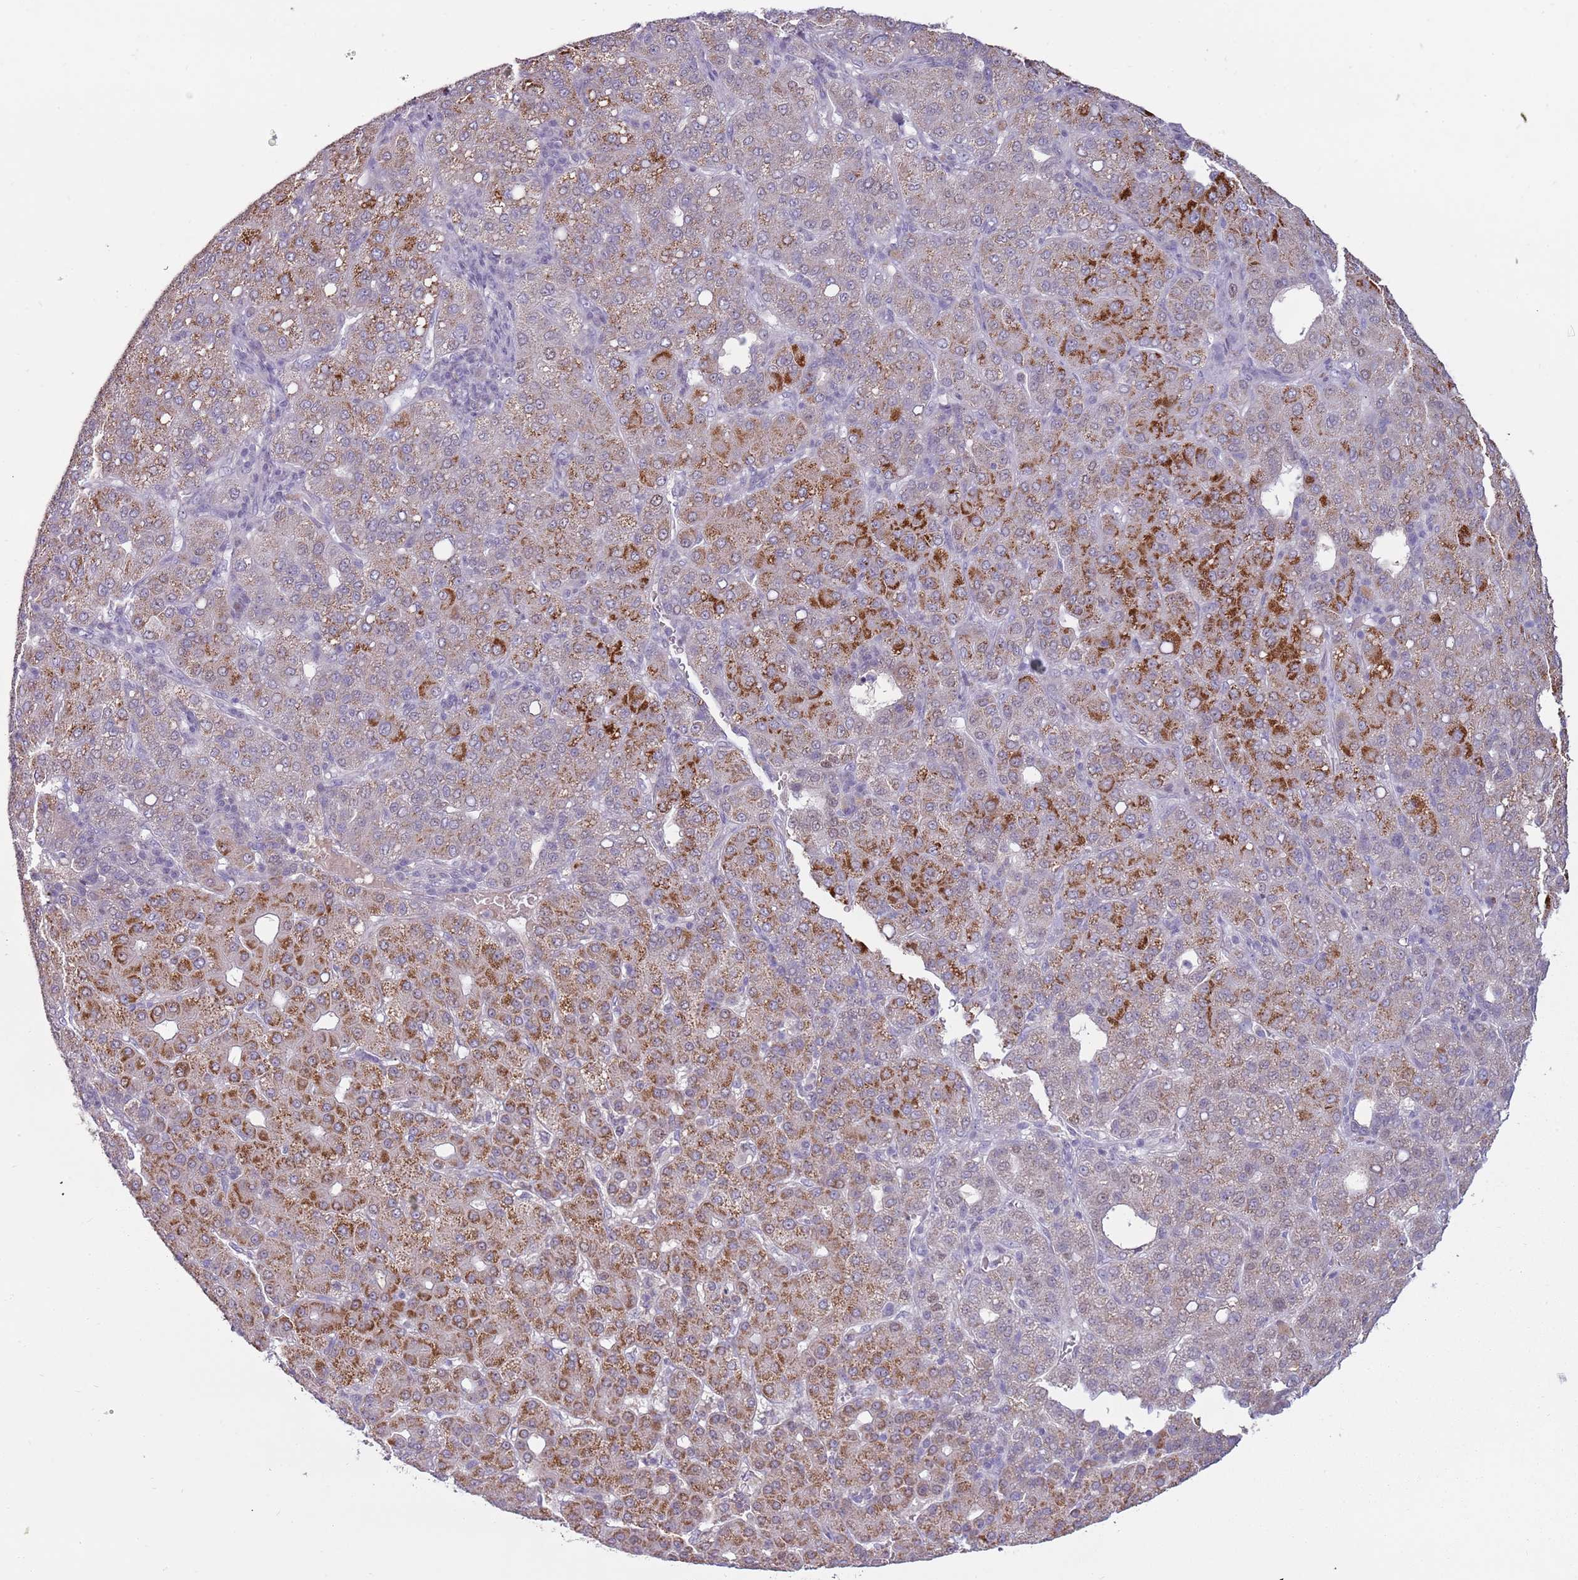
{"staining": {"intensity": "strong", "quantity": "25%-75%", "location": "cytoplasmic/membranous"}, "tissue": "liver cancer", "cell_type": "Tumor cells", "image_type": "cancer", "snomed": [{"axis": "morphology", "description": "Carcinoma, Hepatocellular, NOS"}, {"axis": "topography", "description": "Liver"}], "caption": "There is high levels of strong cytoplasmic/membranous staining in tumor cells of liver cancer (hepatocellular carcinoma), as demonstrated by immunohistochemical staining (brown color).", "gene": "SYS1", "patient": {"sex": "male", "age": 65}}